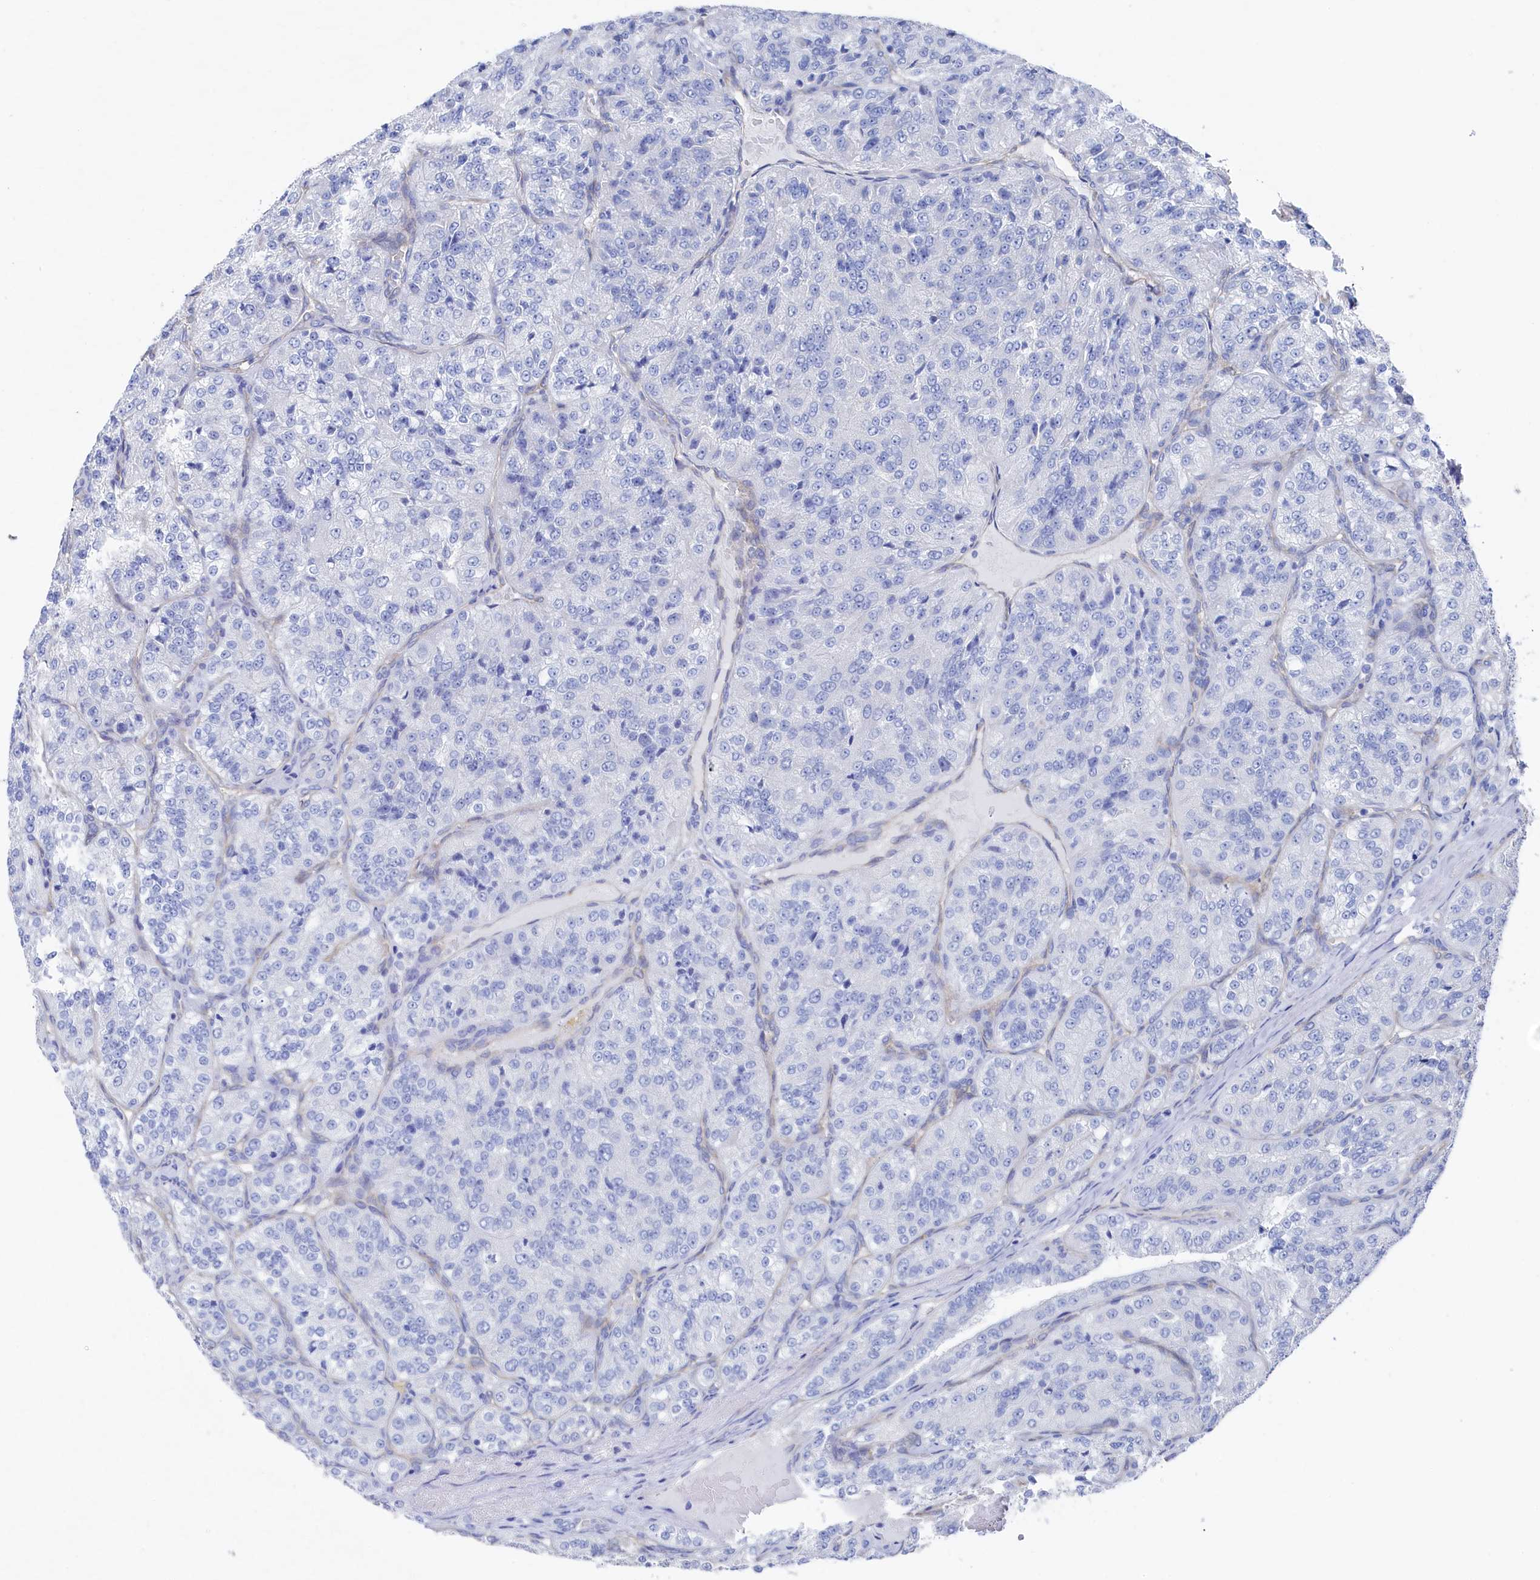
{"staining": {"intensity": "negative", "quantity": "none", "location": "none"}, "tissue": "renal cancer", "cell_type": "Tumor cells", "image_type": "cancer", "snomed": [{"axis": "morphology", "description": "Adenocarcinoma, NOS"}, {"axis": "topography", "description": "Kidney"}], "caption": "IHC of renal cancer (adenocarcinoma) shows no positivity in tumor cells.", "gene": "TMOD2", "patient": {"sex": "female", "age": 63}}